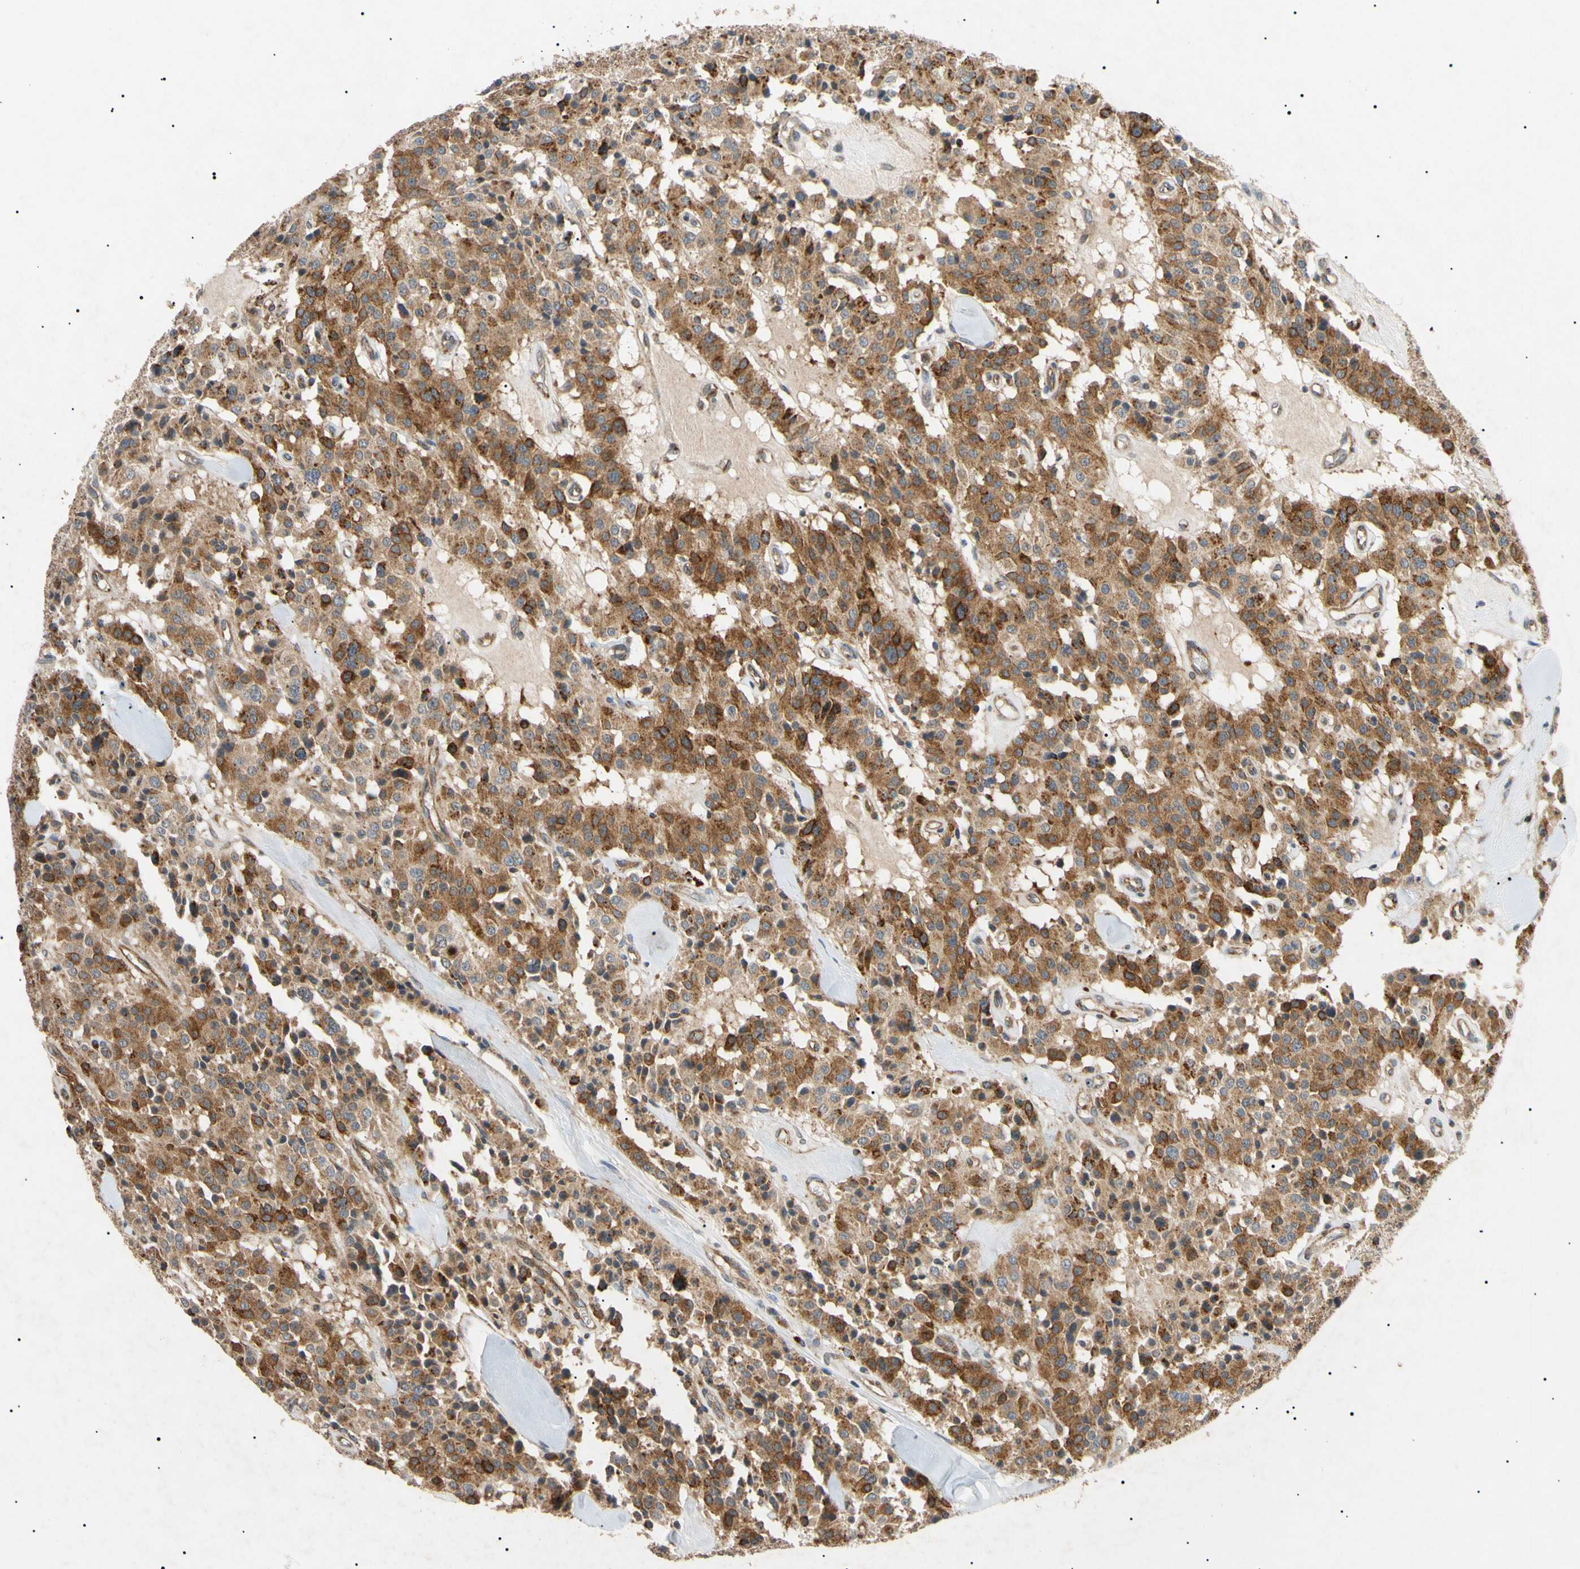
{"staining": {"intensity": "strong", "quantity": "25%-75%", "location": "cytoplasmic/membranous,nuclear"}, "tissue": "carcinoid", "cell_type": "Tumor cells", "image_type": "cancer", "snomed": [{"axis": "morphology", "description": "Carcinoid, malignant, NOS"}, {"axis": "topography", "description": "Lung"}], "caption": "Protein expression analysis of carcinoid exhibits strong cytoplasmic/membranous and nuclear expression in about 25%-75% of tumor cells.", "gene": "TUBB4A", "patient": {"sex": "male", "age": 30}}